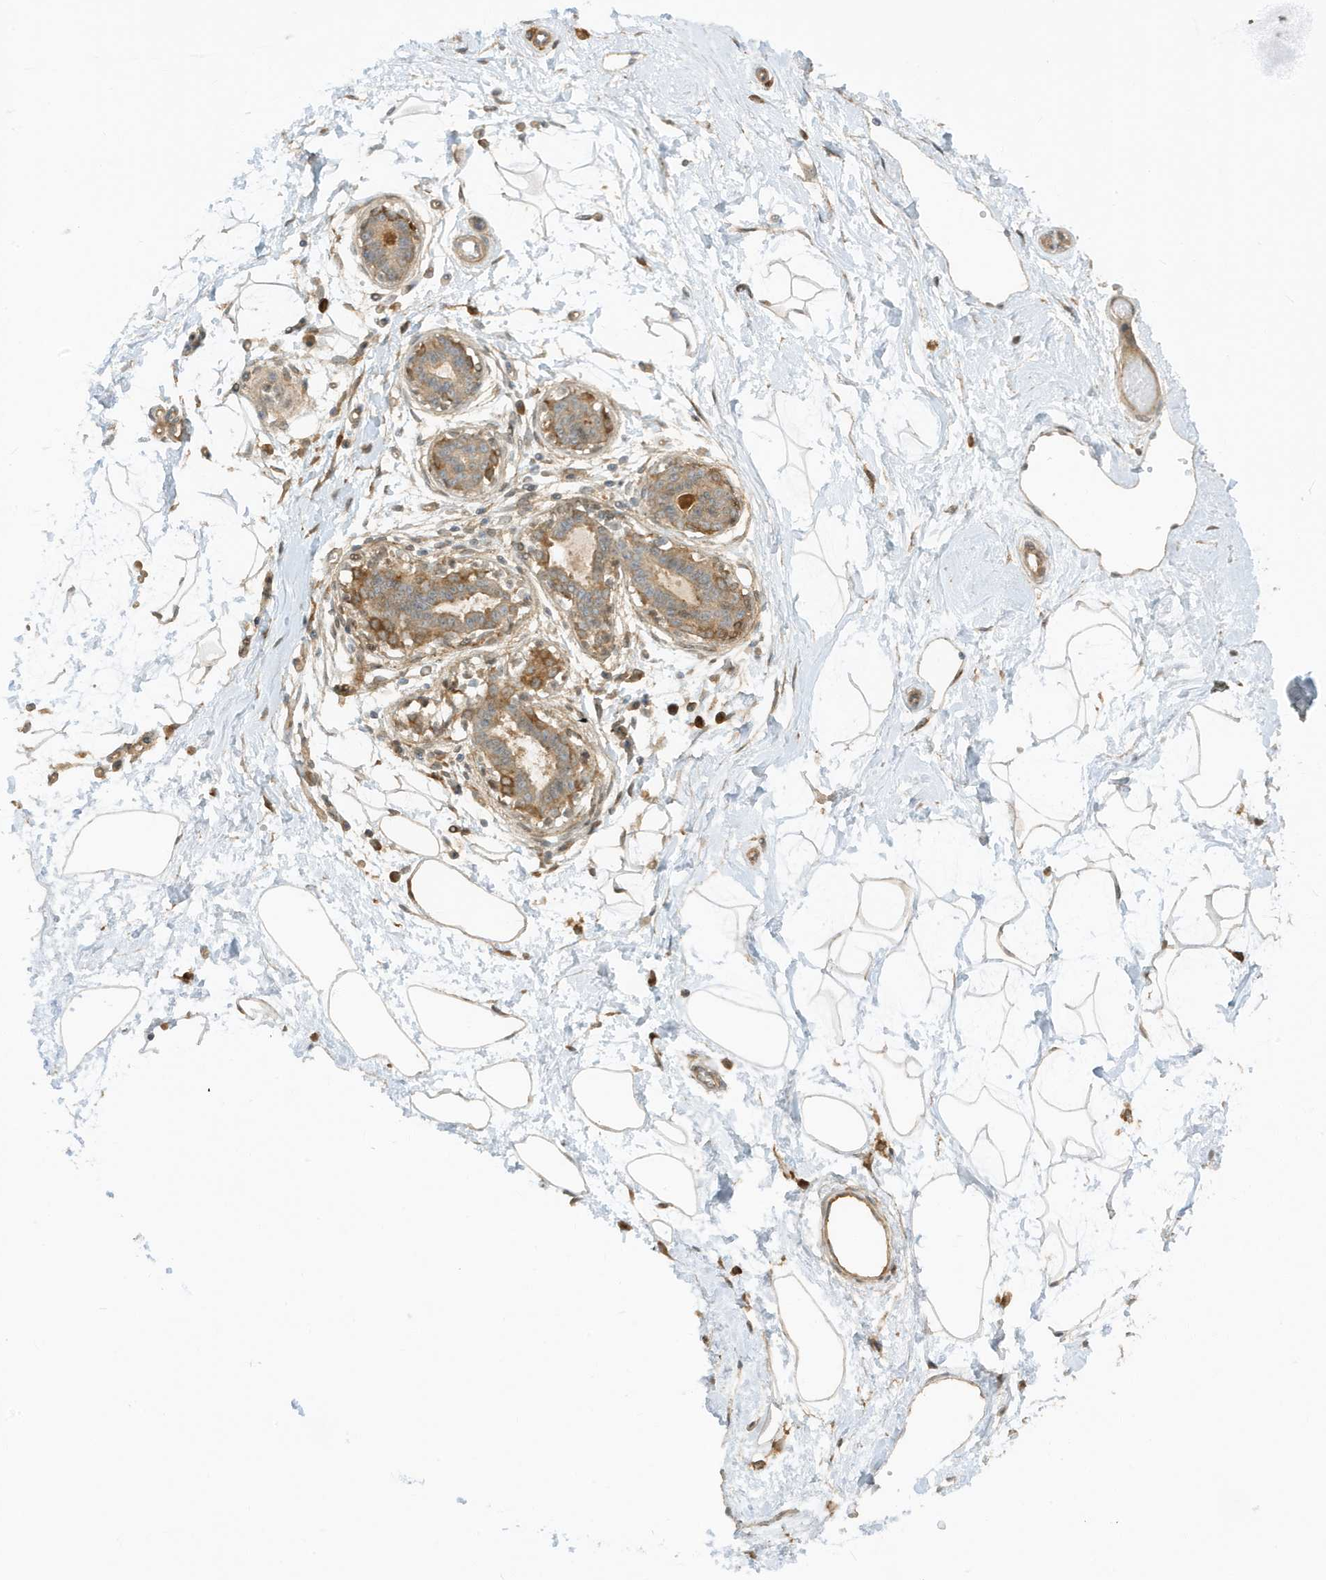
{"staining": {"intensity": "moderate", "quantity": "25%-75%", "location": "cytoplasmic/membranous"}, "tissue": "breast", "cell_type": "Adipocytes", "image_type": "normal", "snomed": [{"axis": "morphology", "description": "Normal tissue, NOS"}, {"axis": "topography", "description": "Breast"}], "caption": "IHC of normal human breast shows medium levels of moderate cytoplasmic/membranous positivity in approximately 25%-75% of adipocytes. (Brightfield microscopy of DAB IHC at high magnification).", "gene": "SCARF2", "patient": {"sex": "female", "age": 45}}